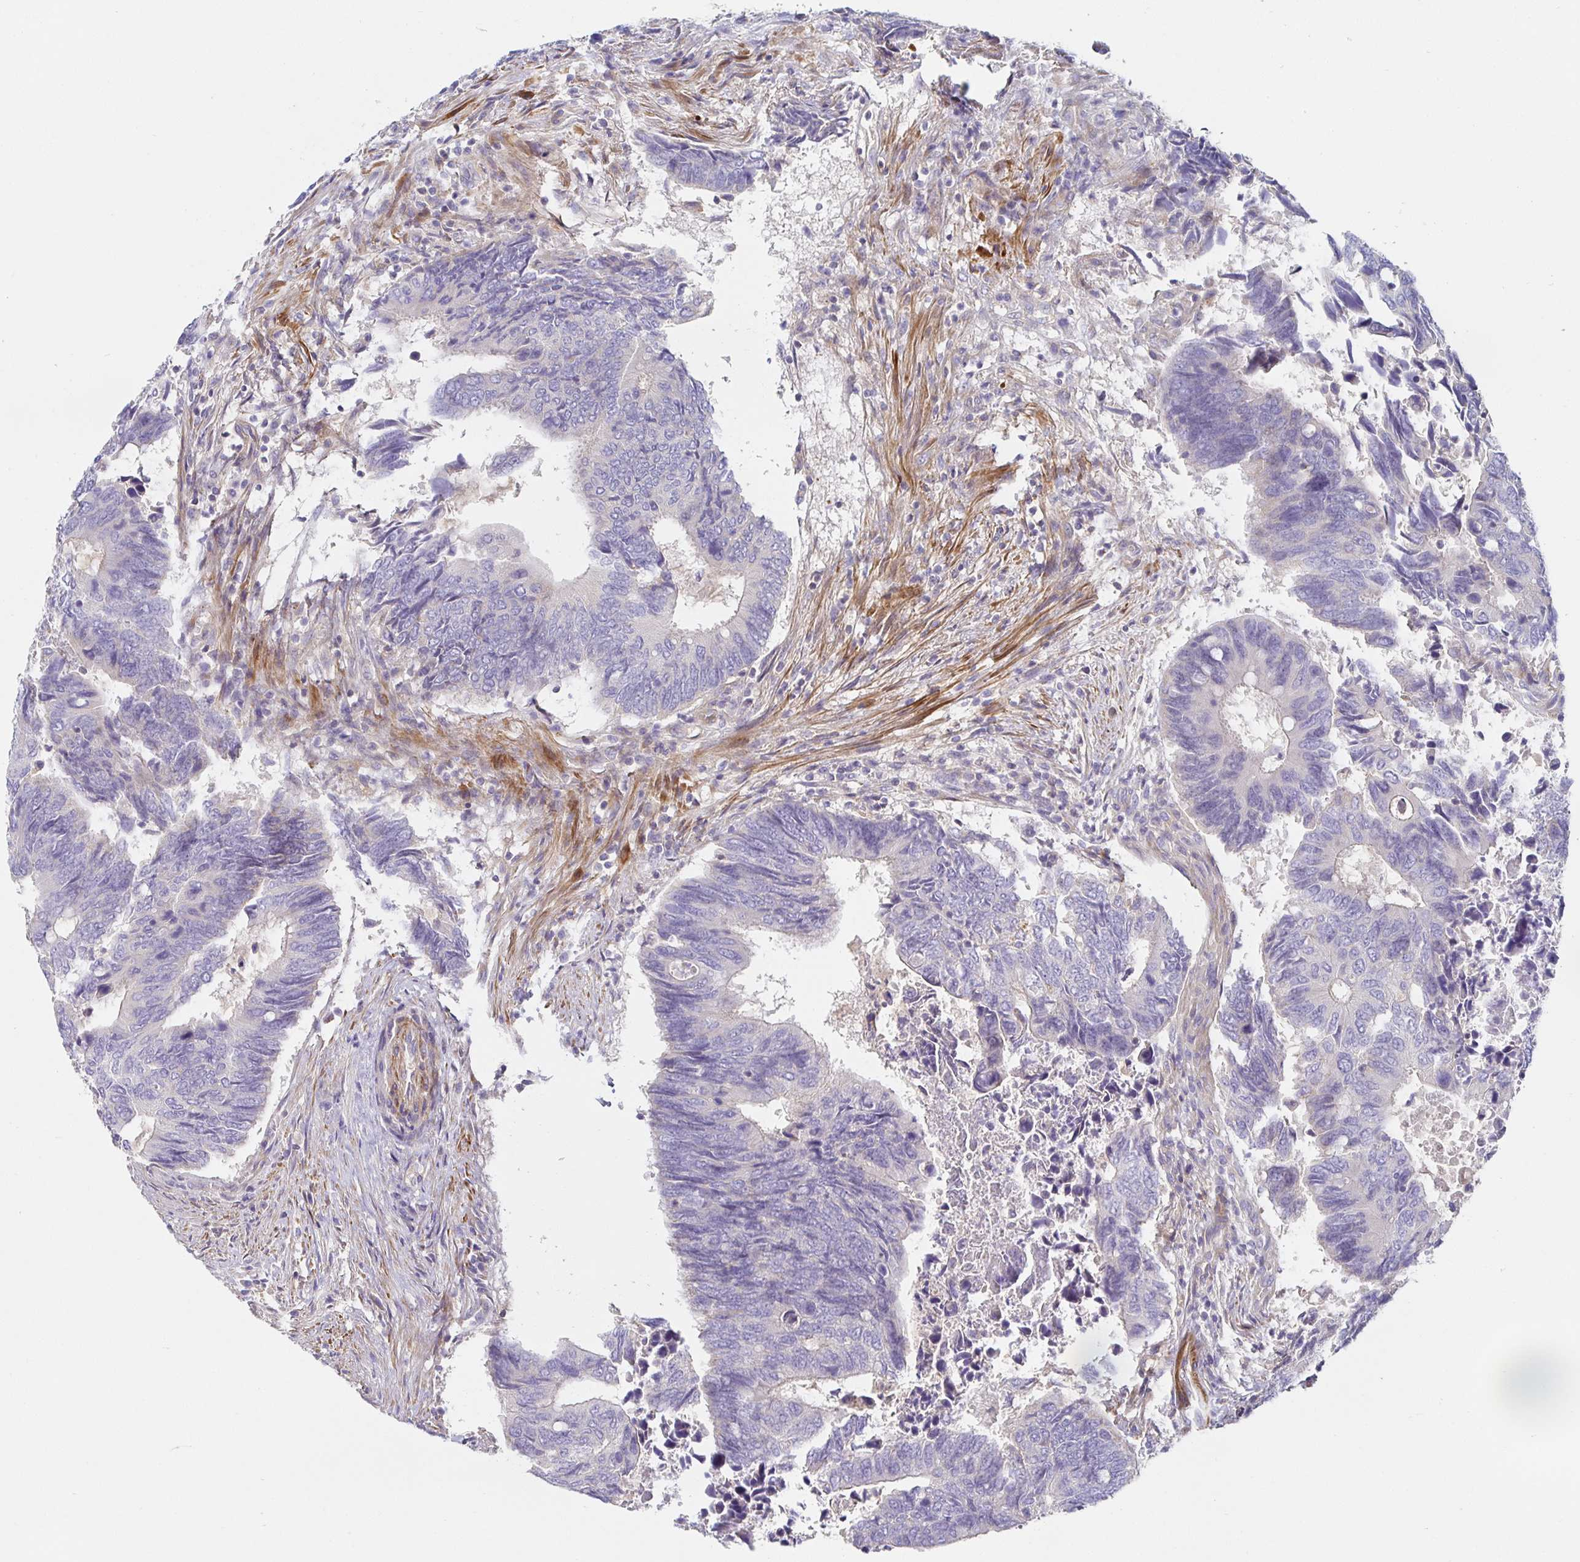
{"staining": {"intensity": "negative", "quantity": "none", "location": "none"}, "tissue": "colorectal cancer", "cell_type": "Tumor cells", "image_type": "cancer", "snomed": [{"axis": "morphology", "description": "Adenocarcinoma, NOS"}, {"axis": "topography", "description": "Colon"}], "caption": "Tumor cells are negative for protein expression in human colorectal adenocarcinoma. (DAB (3,3'-diaminobenzidine) immunohistochemistry (IHC) with hematoxylin counter stain).", "gene": "METTL22", "patient": {"sex": "male", "age": 87}}